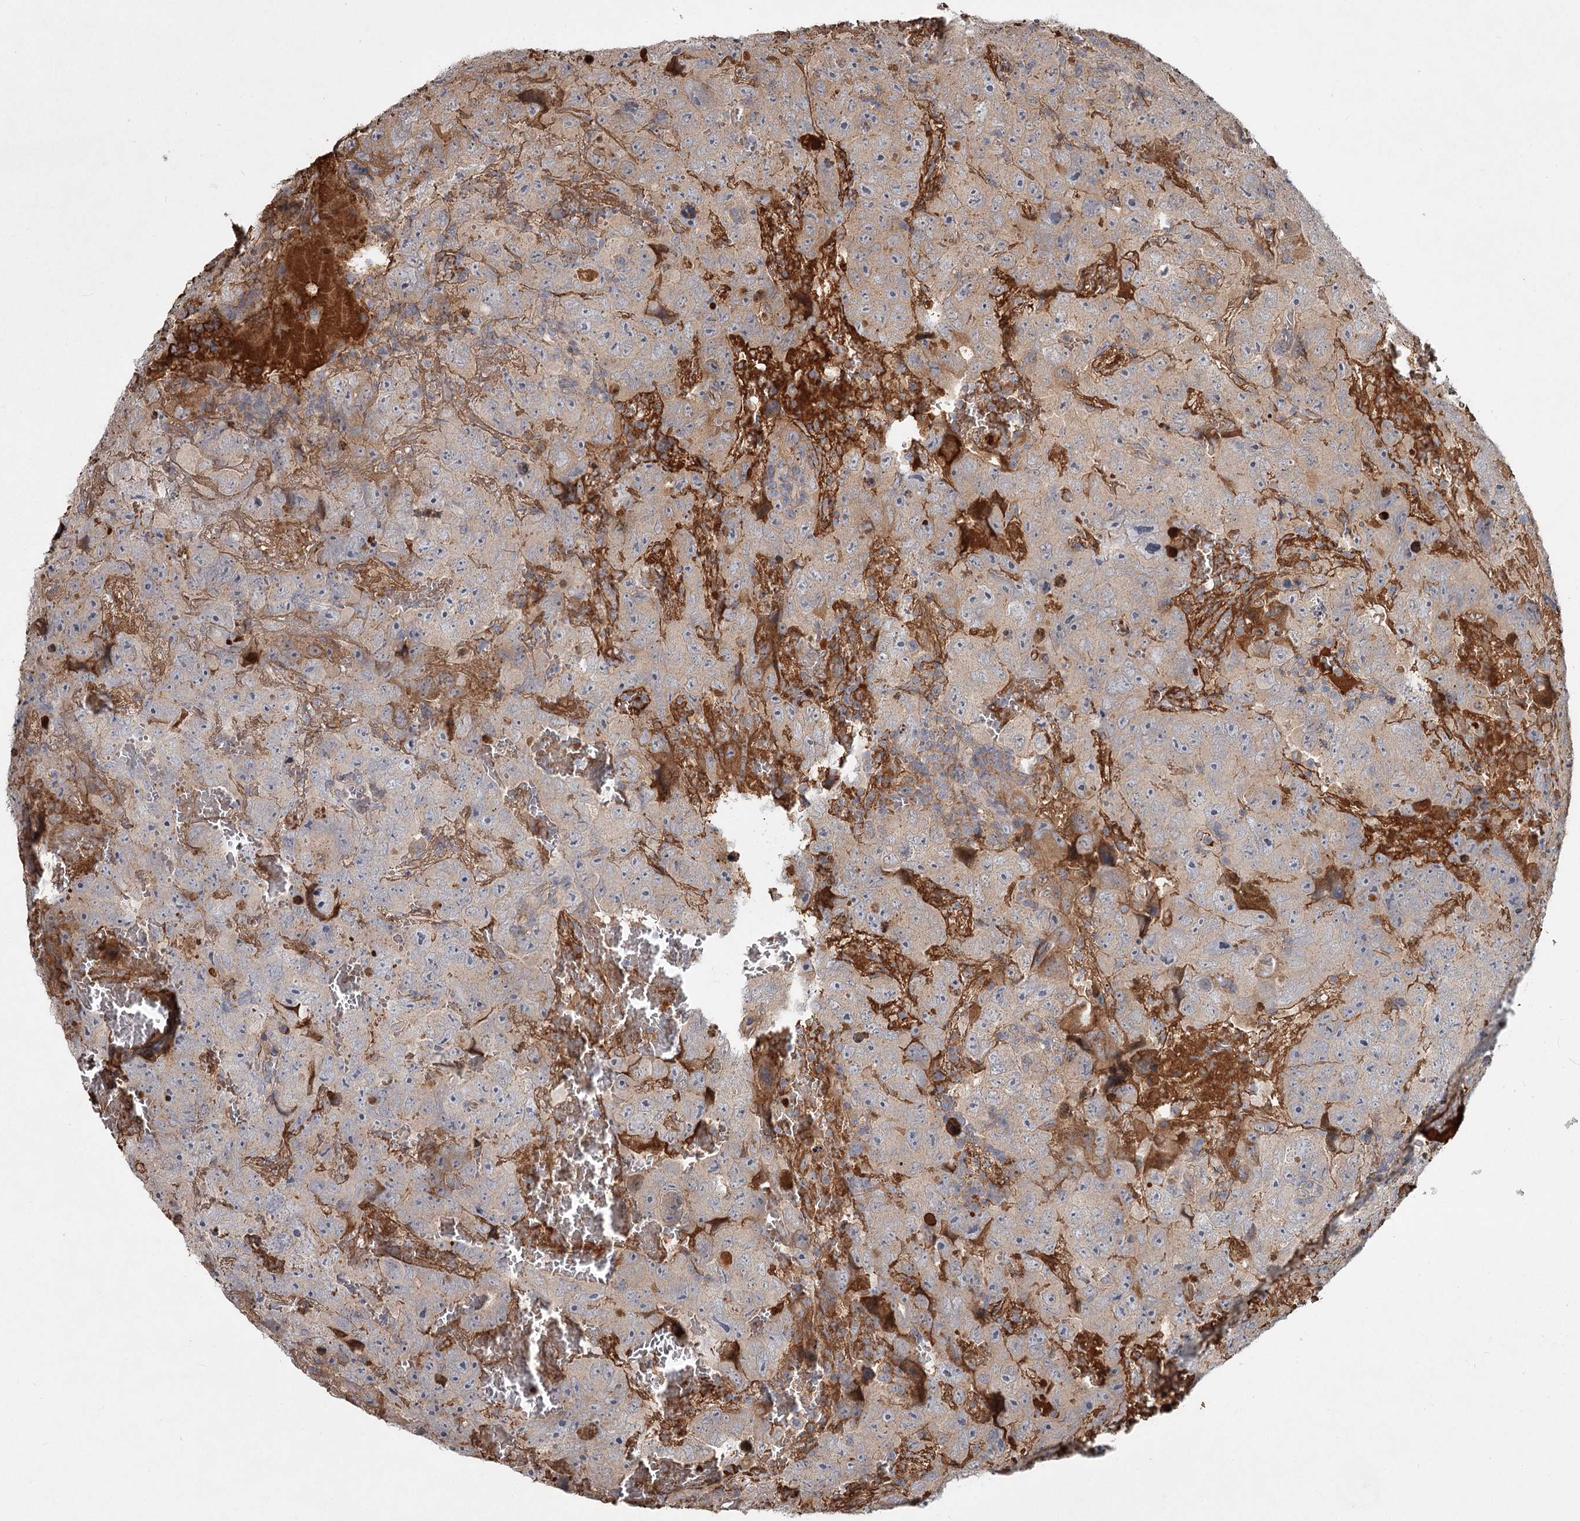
{"staining": {"intensity": "moderate", "quantity": "<25%", "location": "cytoplasmic/membranous"}, "tissue": "testis cancer", "cell_type": "Tumor cells", "image_type": "cancer", "snomed": [{"axis": "morphology", "description": "Carcinoma, Embryonal, NOS"}, {"axis": "topography", "description": "Testis"}], "caption": "Immunohistochemical staining of human testis embryonal carcinoma shows low levels of moderate cytoplasmic/membranous expression in about <25% of tumor cells. (DAB = brown stain, brightfield microscopy at high magnification).", "gene": "DHRS9", "patient": {"sex": "male", "age": 45}}